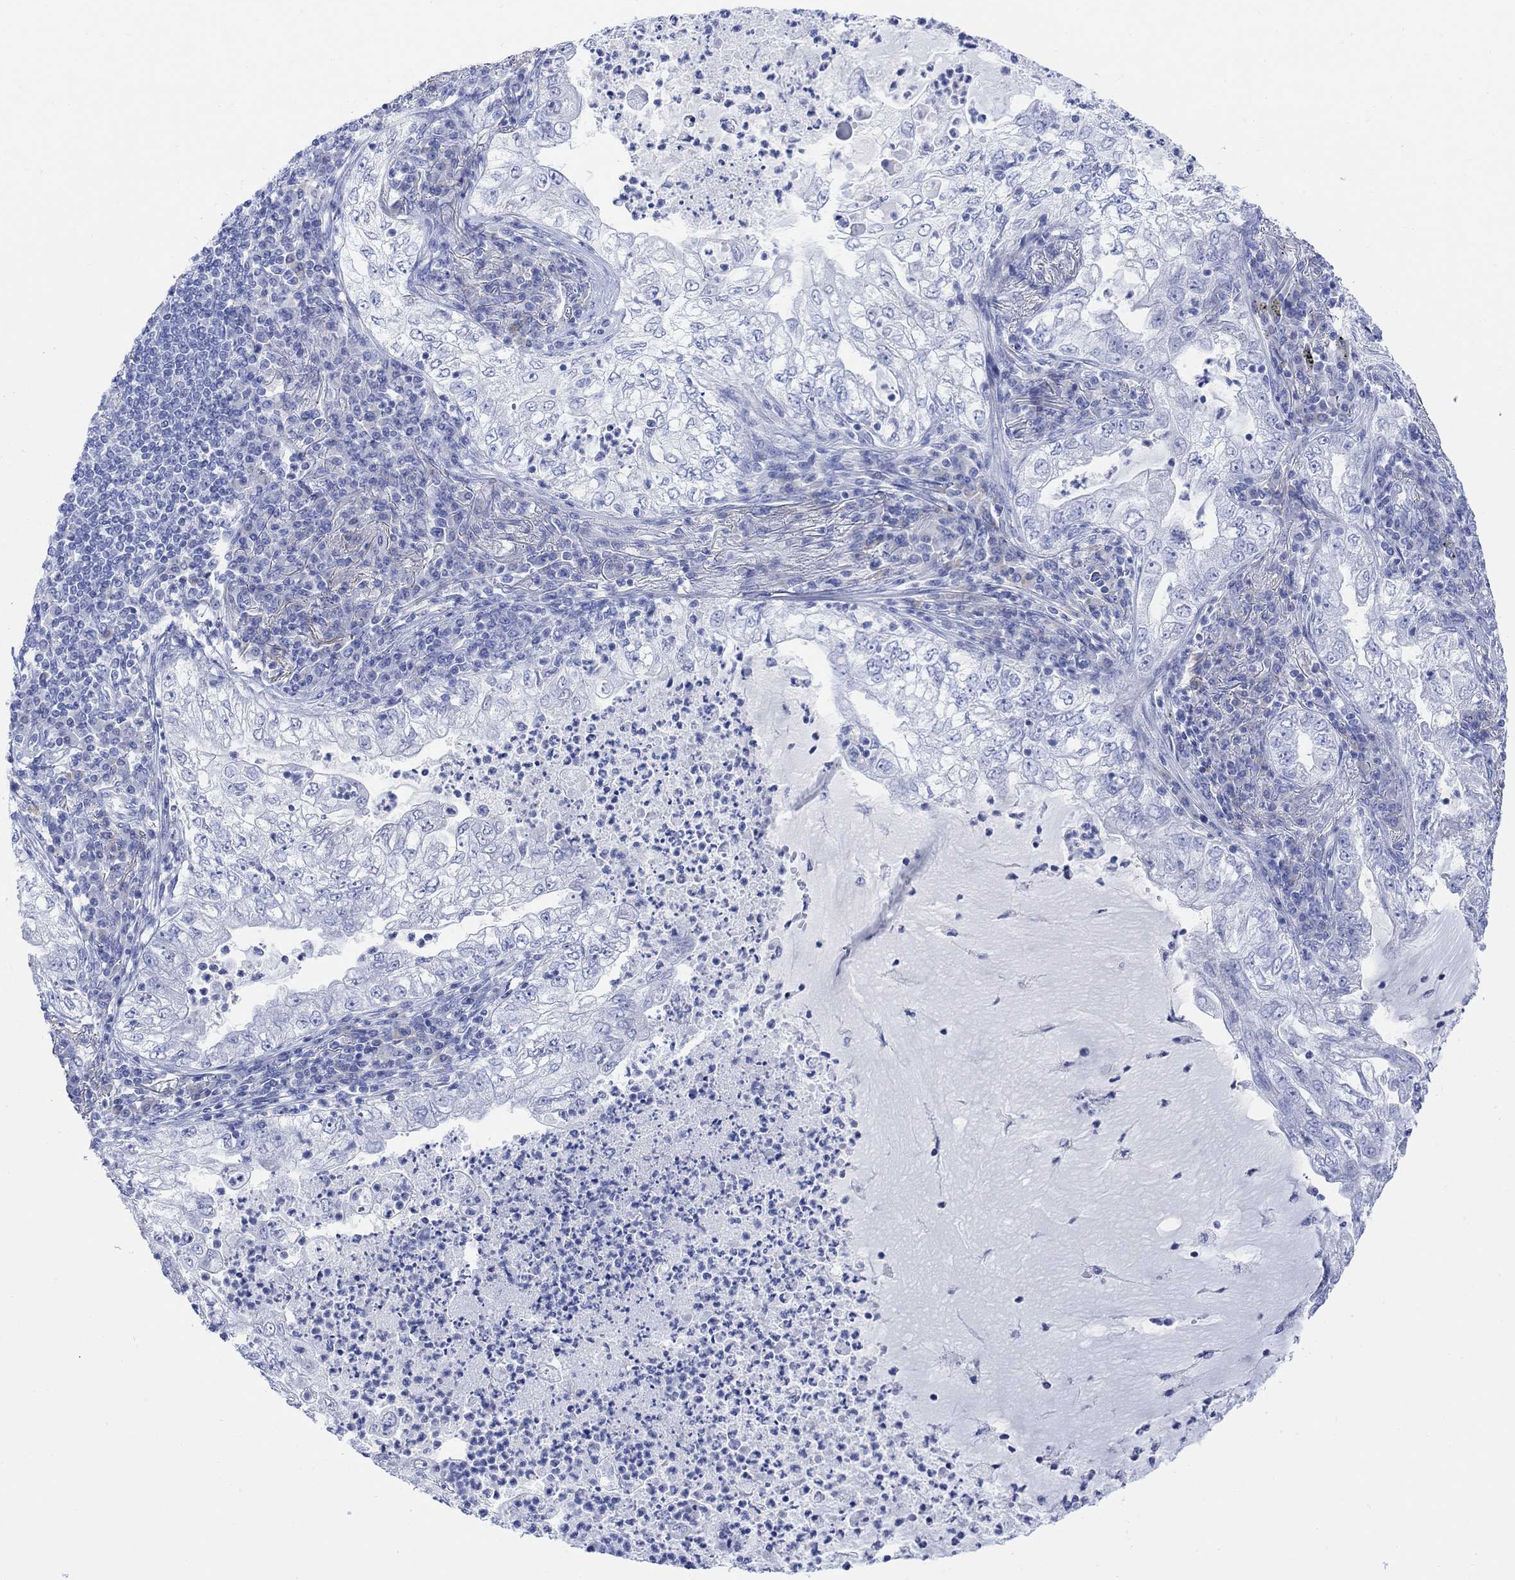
{"staining": {"intensity": "negative", "quantity": "none", "location": "none"}, "tissue": "lung cancer", "cell_type": "Tumor cells", "image_type": "cancer", "snomed": [{"axis": "morphology", "description": "Adenocarcinoma, NOS"}, {"axis": "topography", "description": "Lung"}], "caption": "DAB (3,3'-diaminobenzidine) immunohistochemical staining of human adenocarcinoma (lung) reveals no significant expression in tumor cells.", "gene": "GNG13", "patient": {"sex": "female", "age": 73}}